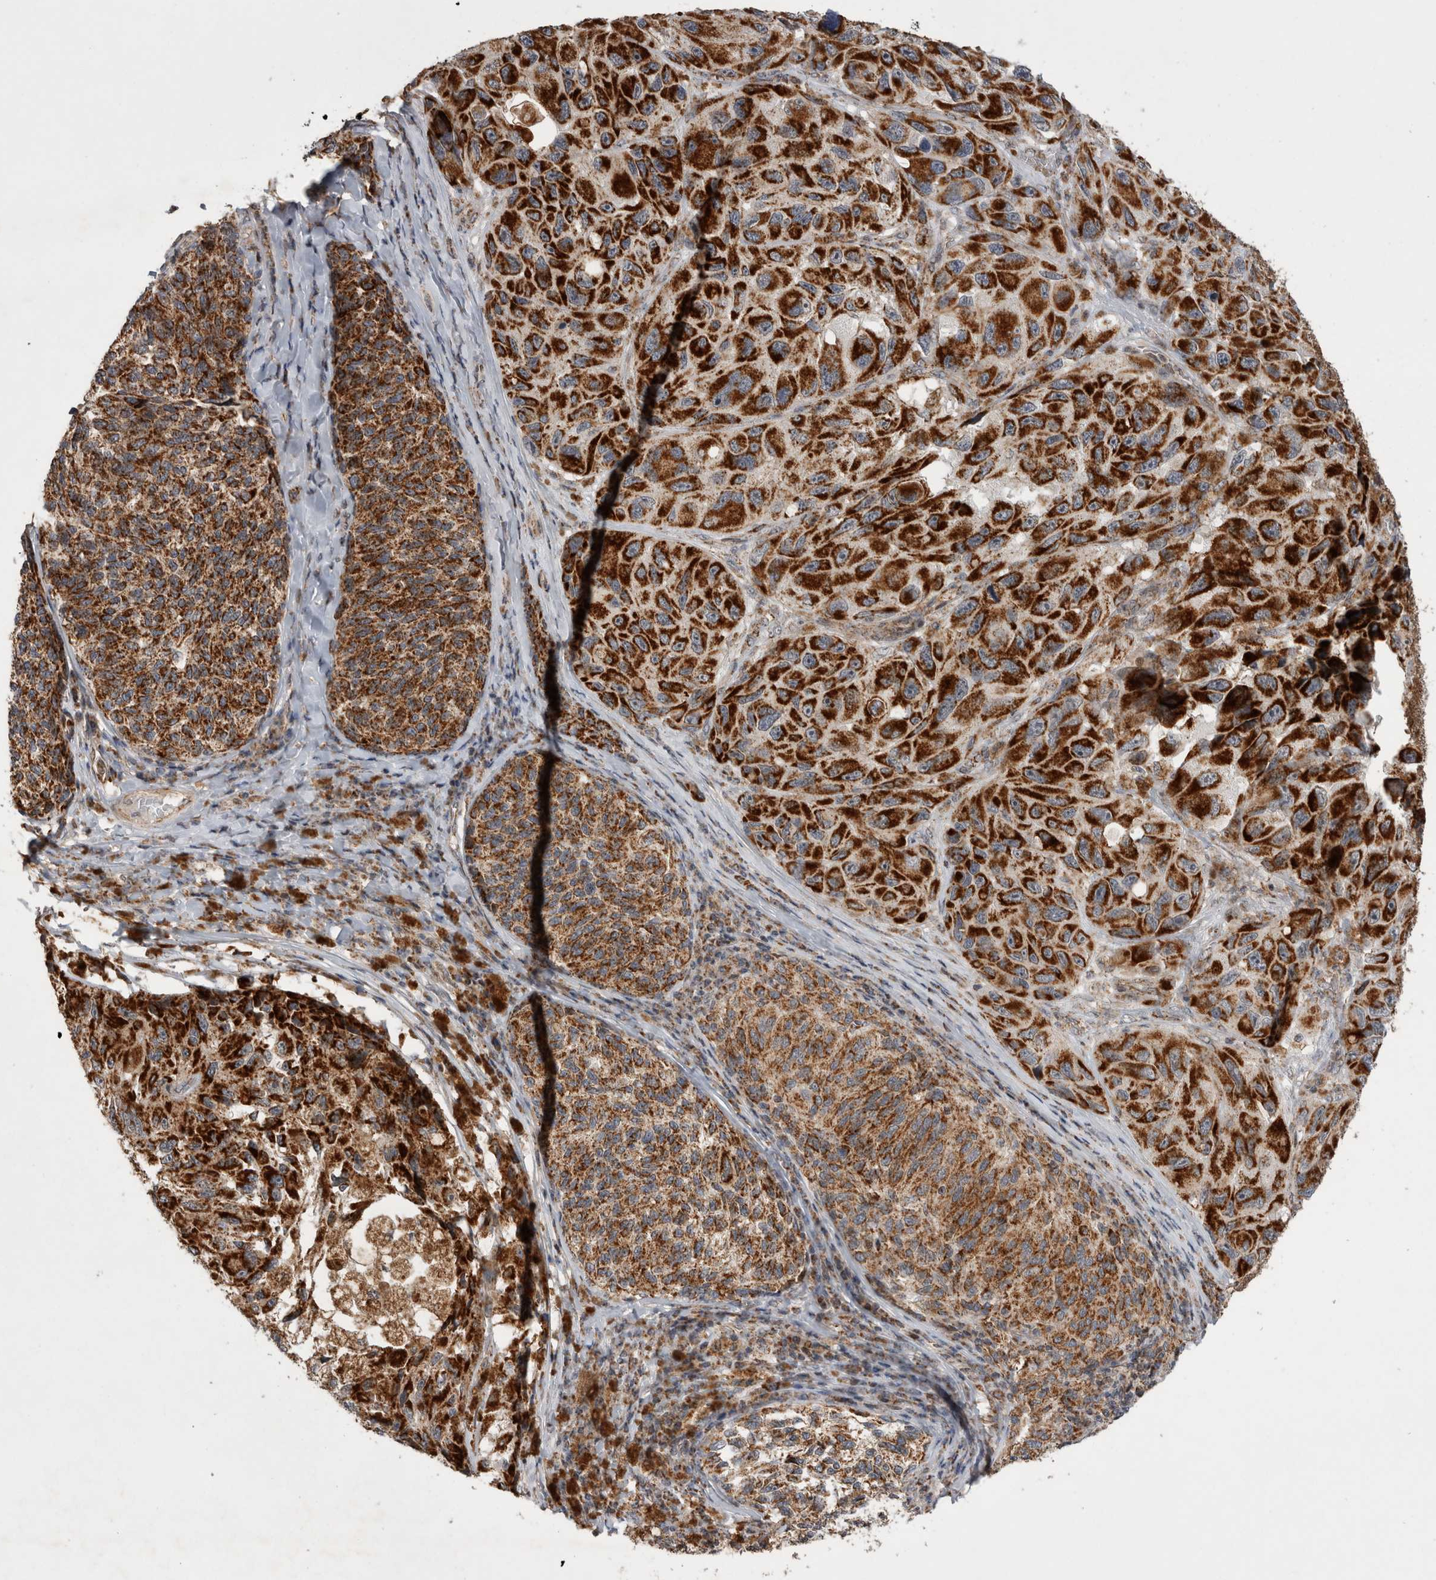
{"staining": {"intensity": "strong", "quantity": ">75%", "location": "cytoplasmic/membranous"}, "tissue": "melanoma", "cell_type": "Tumor cells", "image_type": "cancer", "snomed": [{"axis": "morphology", "description": "Malignant melanoma, NOS"}, {"axis": "topography", "description": "Skin"}], "caption": "Immunohistochemical staining of malignant melanoma displays high levels of strong cytoplasmic/membranous positivity in about >75% of tumor cells.", "gene": "MRPL37", "patient": {"sex": "female", "age": 73}}